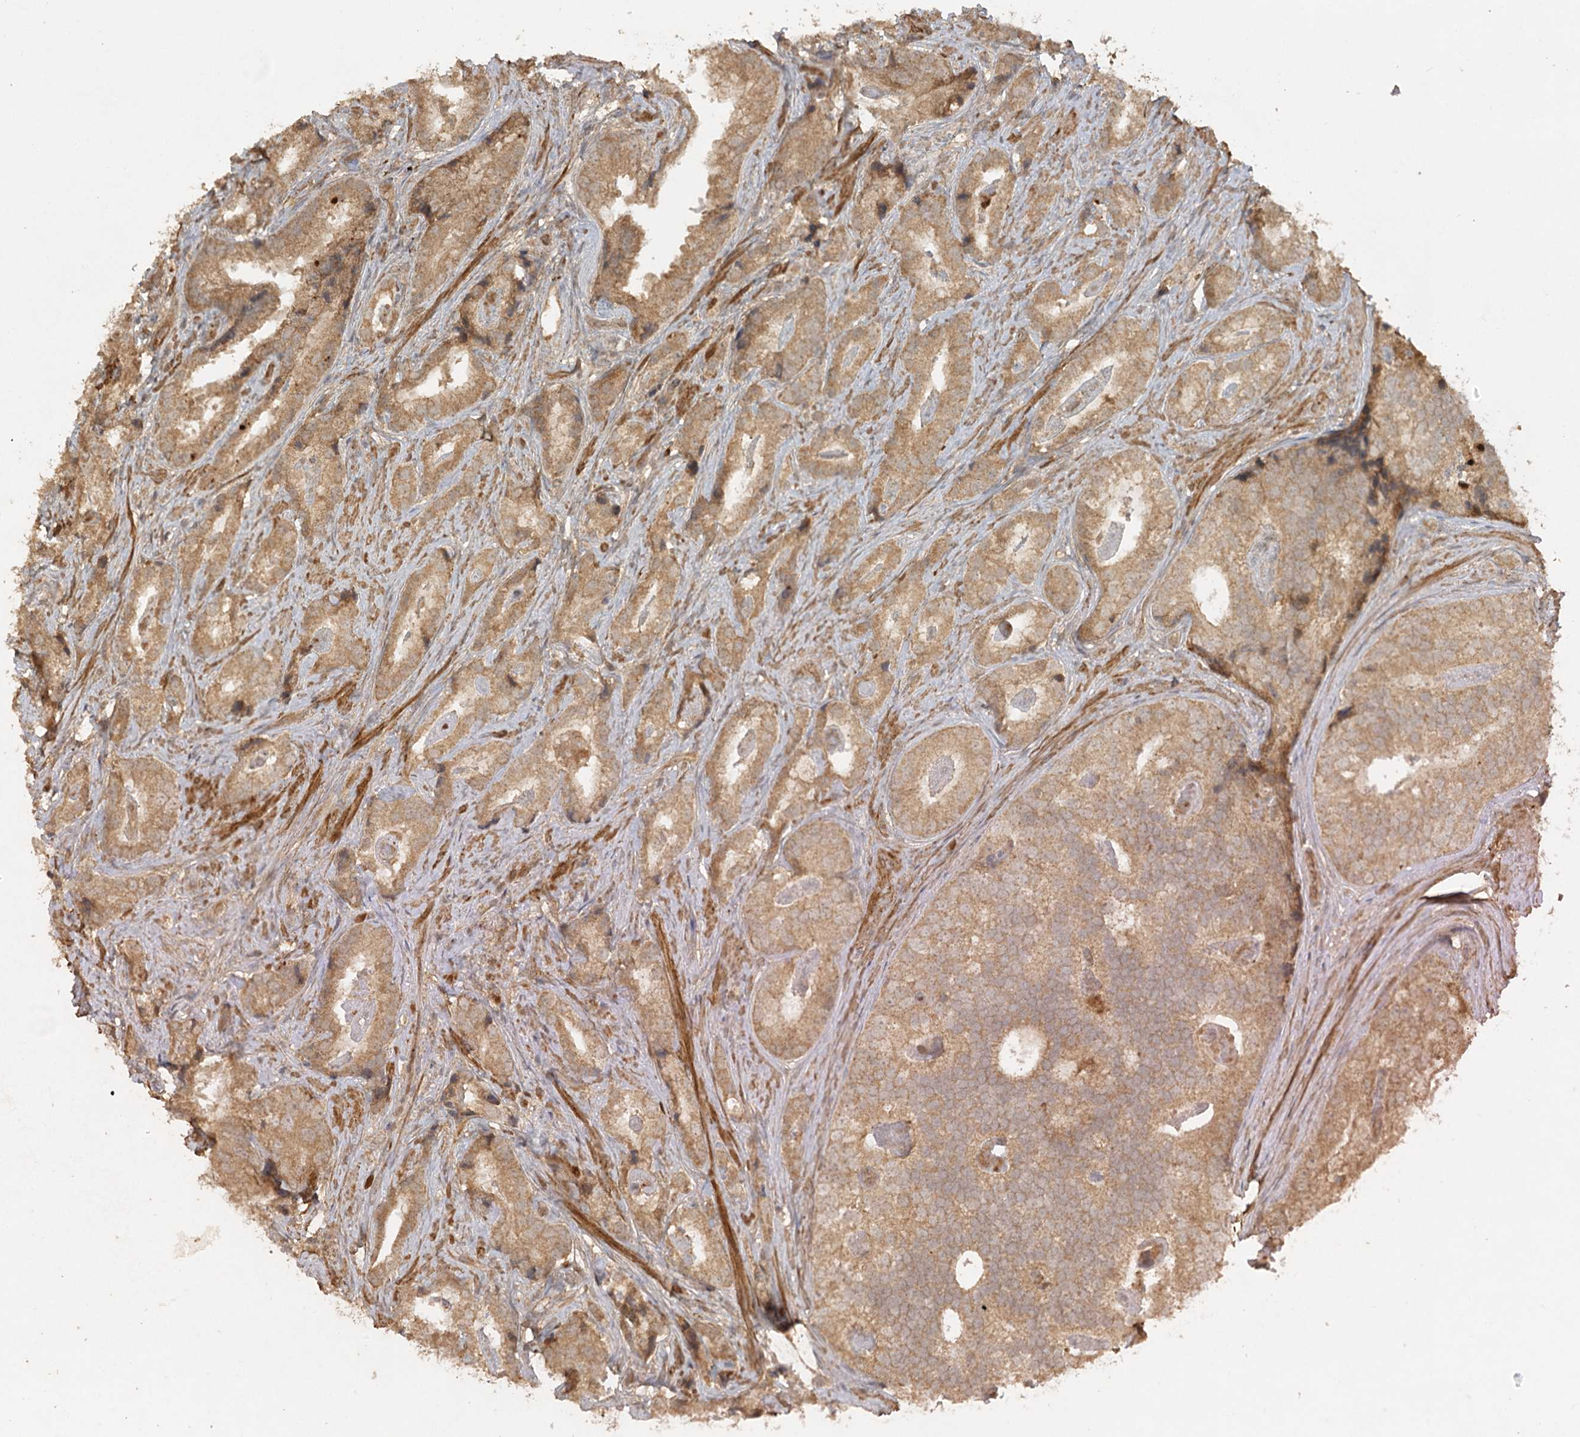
{"staining": {"intensity": "moderate", "quantity": ">75%", "location": "cytoplasmic/membranous"}, "tissue": "prostate cancer", "cell_type": "Tumor cells", "image_type": "cancer", "snomed": [{"axis": "morphology", "description": "Adenocarcinoma, Low grade"}, {"axis": "topography", "description": "Prostate"}], "caption": "A photomicrograph of low-grade adenocarcinoma (prostate) stained for a protein demonstrates moderate cytoplasmic/membranous brown staining in tumor cells. (Brightfield microscopy of DAB IHC at high magnification).", "gene": "ARL13A", "patient": {"sex": "male", "age": 71}}